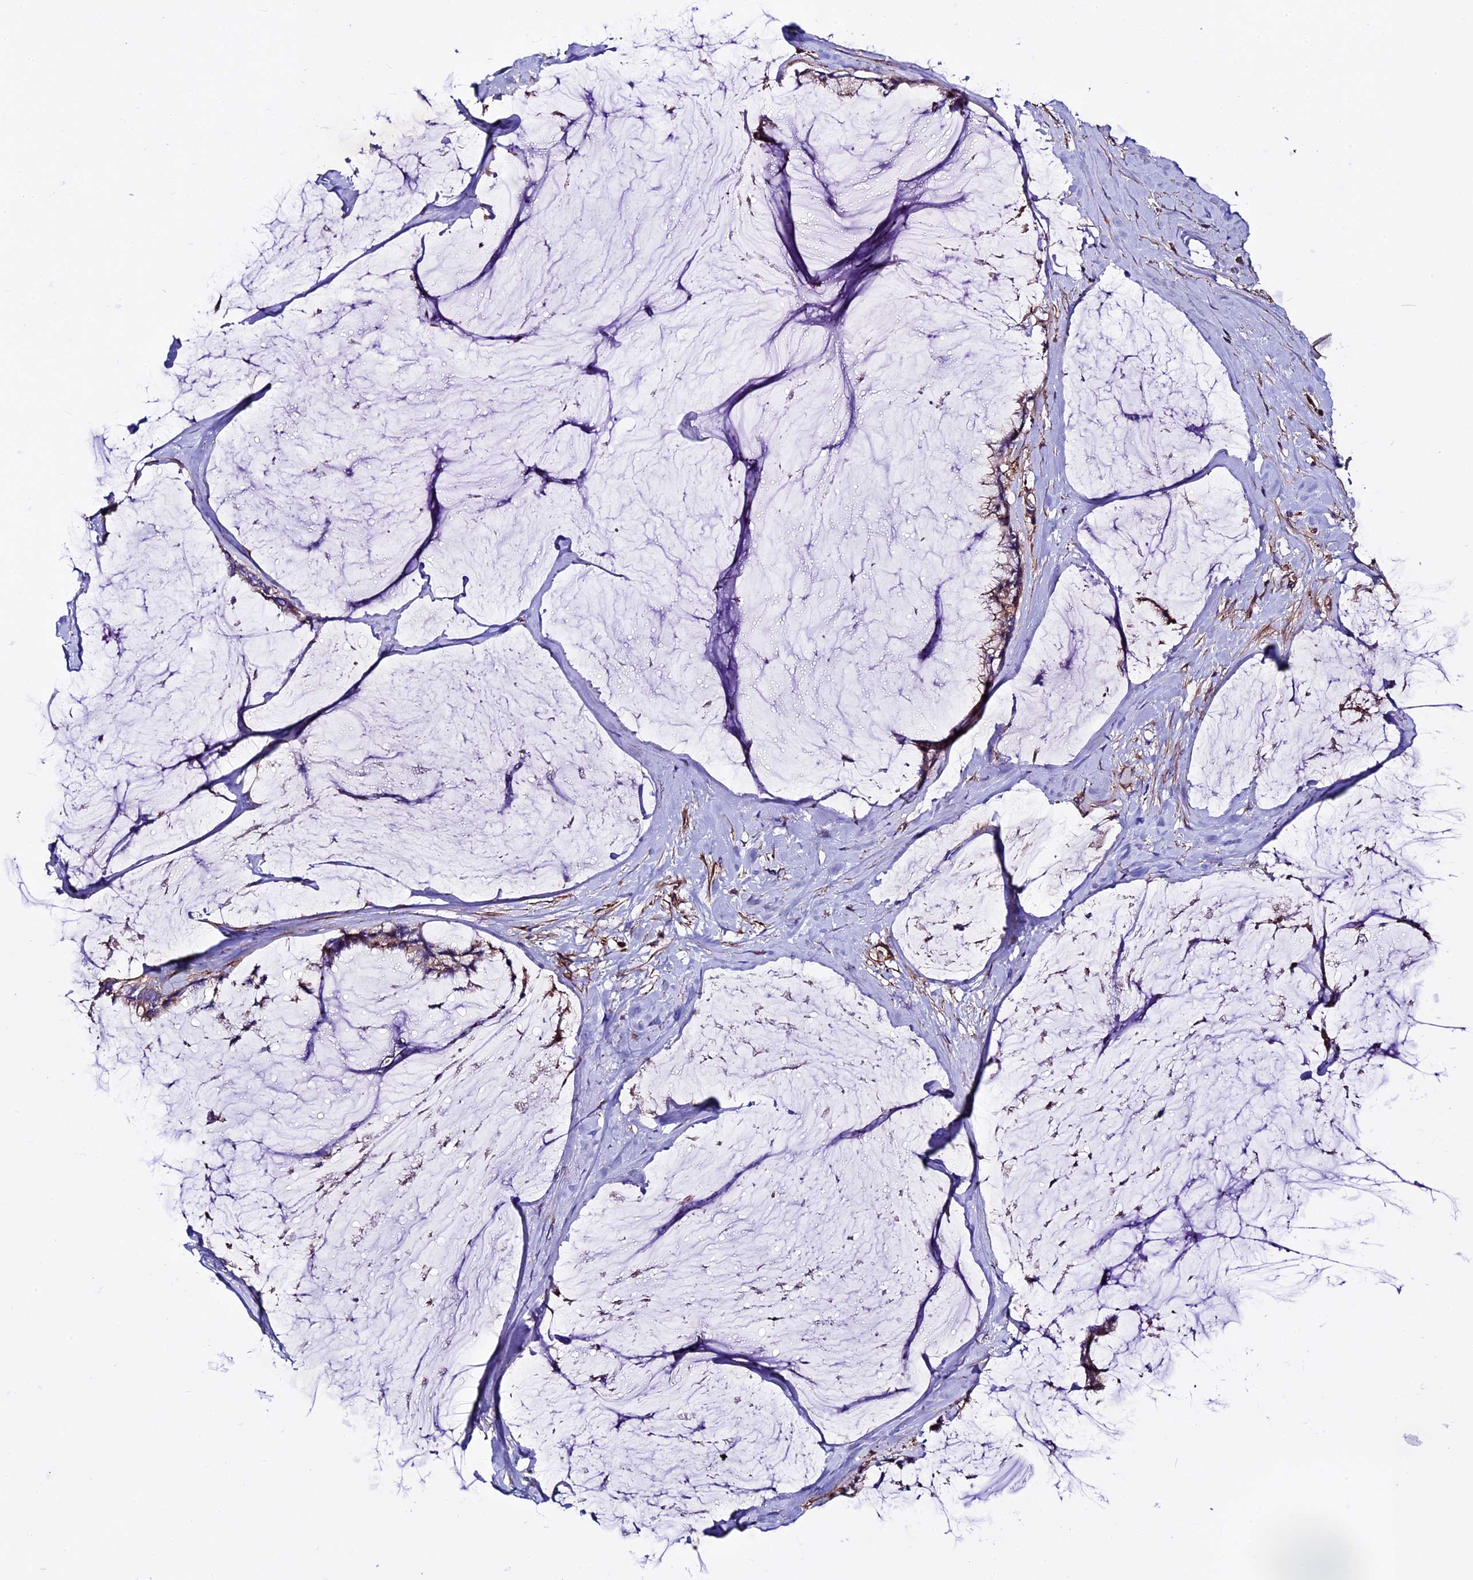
{"staining": {"intensity": "weak", "quantity": ">75%", "location": "cytoplasmic/membranous"}, "tissue": "ovarian cancer", "cell_type": "Tumor cells", "image_type": "cancer", "snomed": [{"axis": "morphology", "description": "Cystadenocarcinoma, mucinous, NOS"}, {"axis": "topography", "description": "Ovary"}], "caption": "Human ovarian mucinous cystadenocarcinoma stained for a protein (brown) exhibits weak cytoplasmic/membranous positive expression in approximately >75% of tumor cells.", "gene": "EVA1B", "patient": {"sex": "female", "age": 39}}